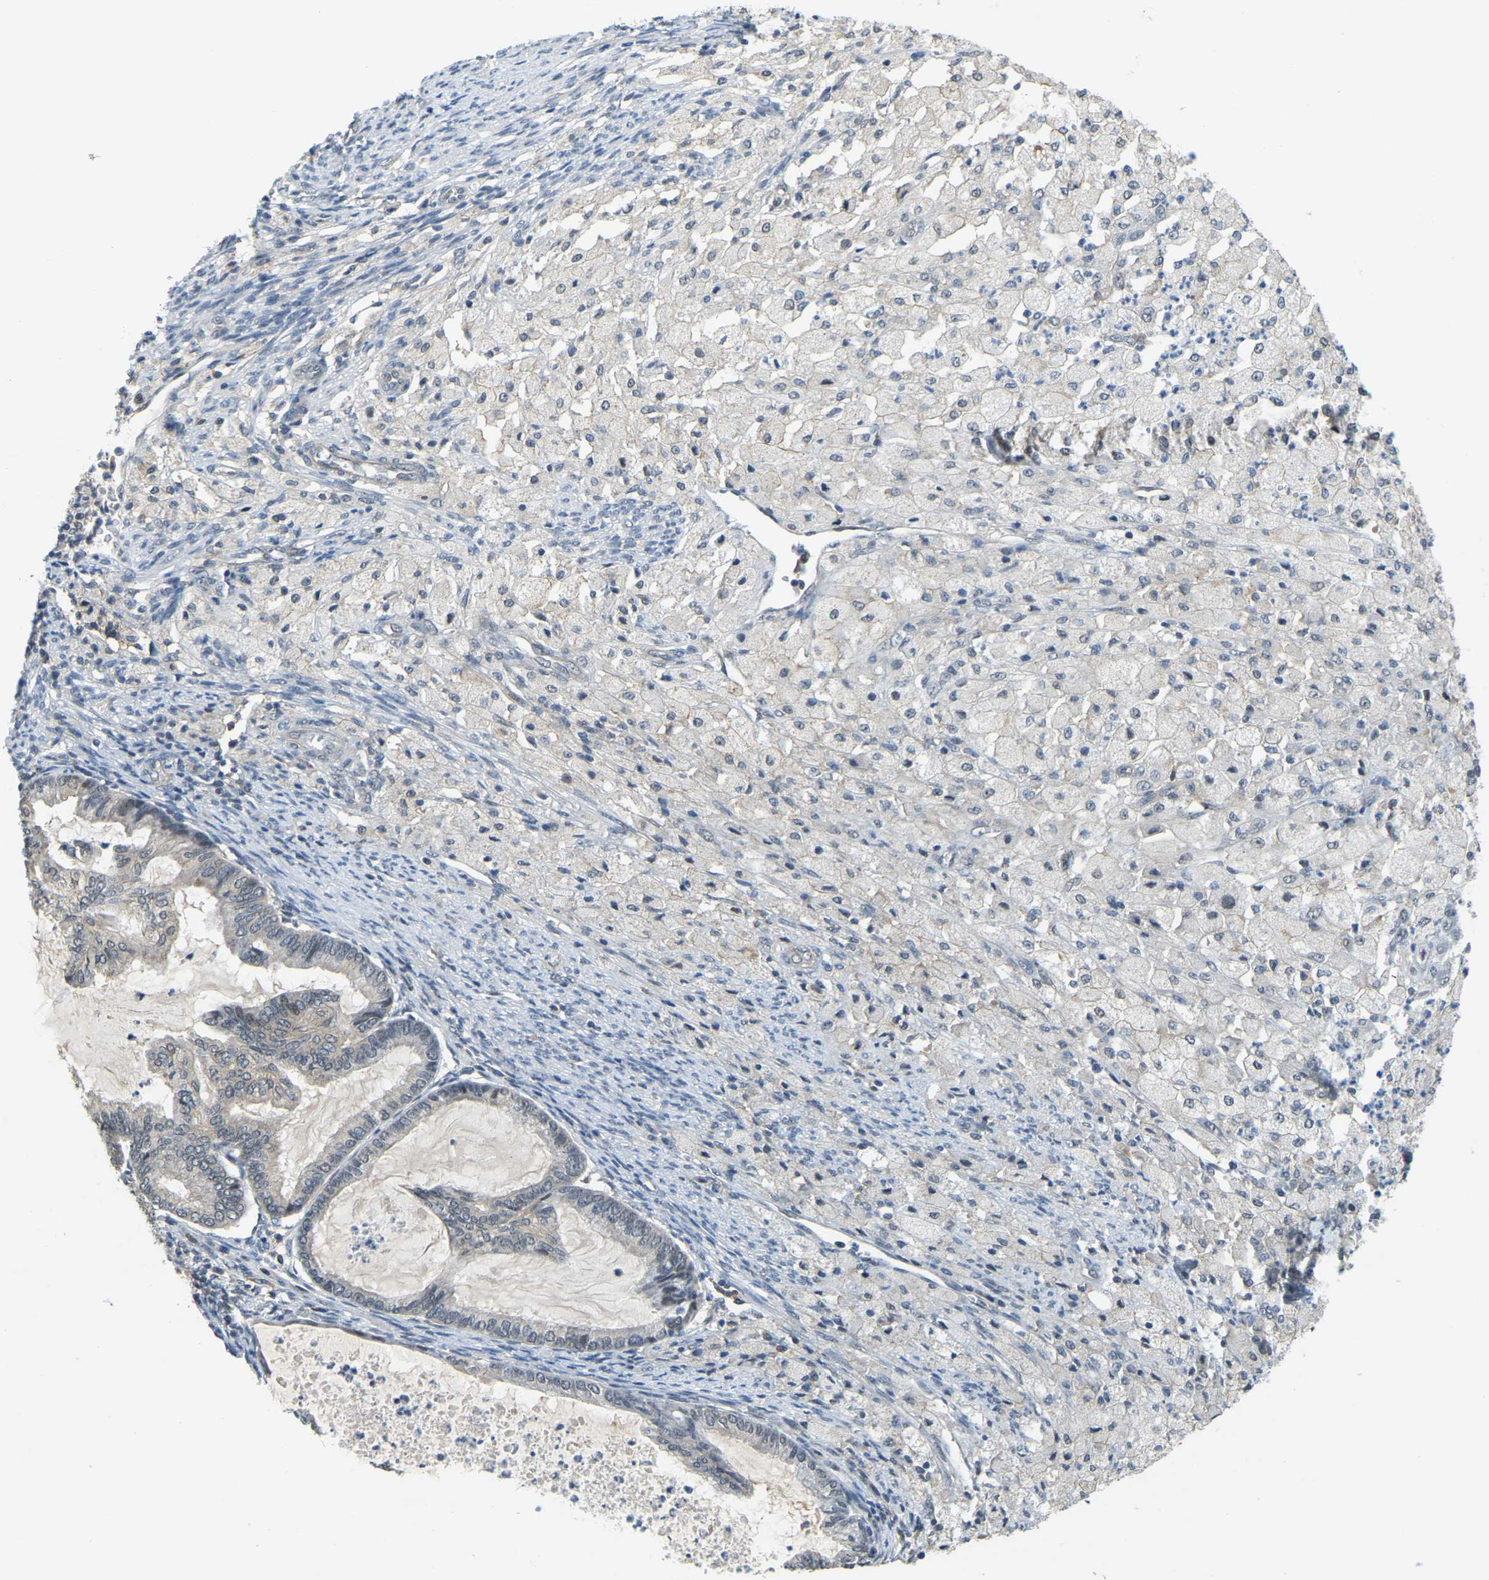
{"staining": {"intensity": "negative", "quantity": "none", "location": "none"}, "tissue": "cervical cancer", "cell_type": "Tumor cells", "image_type": "cancer", "snomed": [{"axis": "morphology", "description": "Normal tissue, NOS"}, {"axis": "morphology", "description": "Adenocarcinoma, NOS"}, {"axis": "topography", "description": "Cervix"}, {"axis": "topography", "description": "Endometrium"}], "caption": "A high-resolution histopathology image shows immunohistochemistry (IHC) staining of adenocarcinoma (cervical), which exhibits no significant staining in tumor cells. The staining is performed using DAB brown chromogen with nuclei counter-stained in using hematoxylin.", "gene": "AHNAK", "patient": {"sex": "female", "age": 86}}